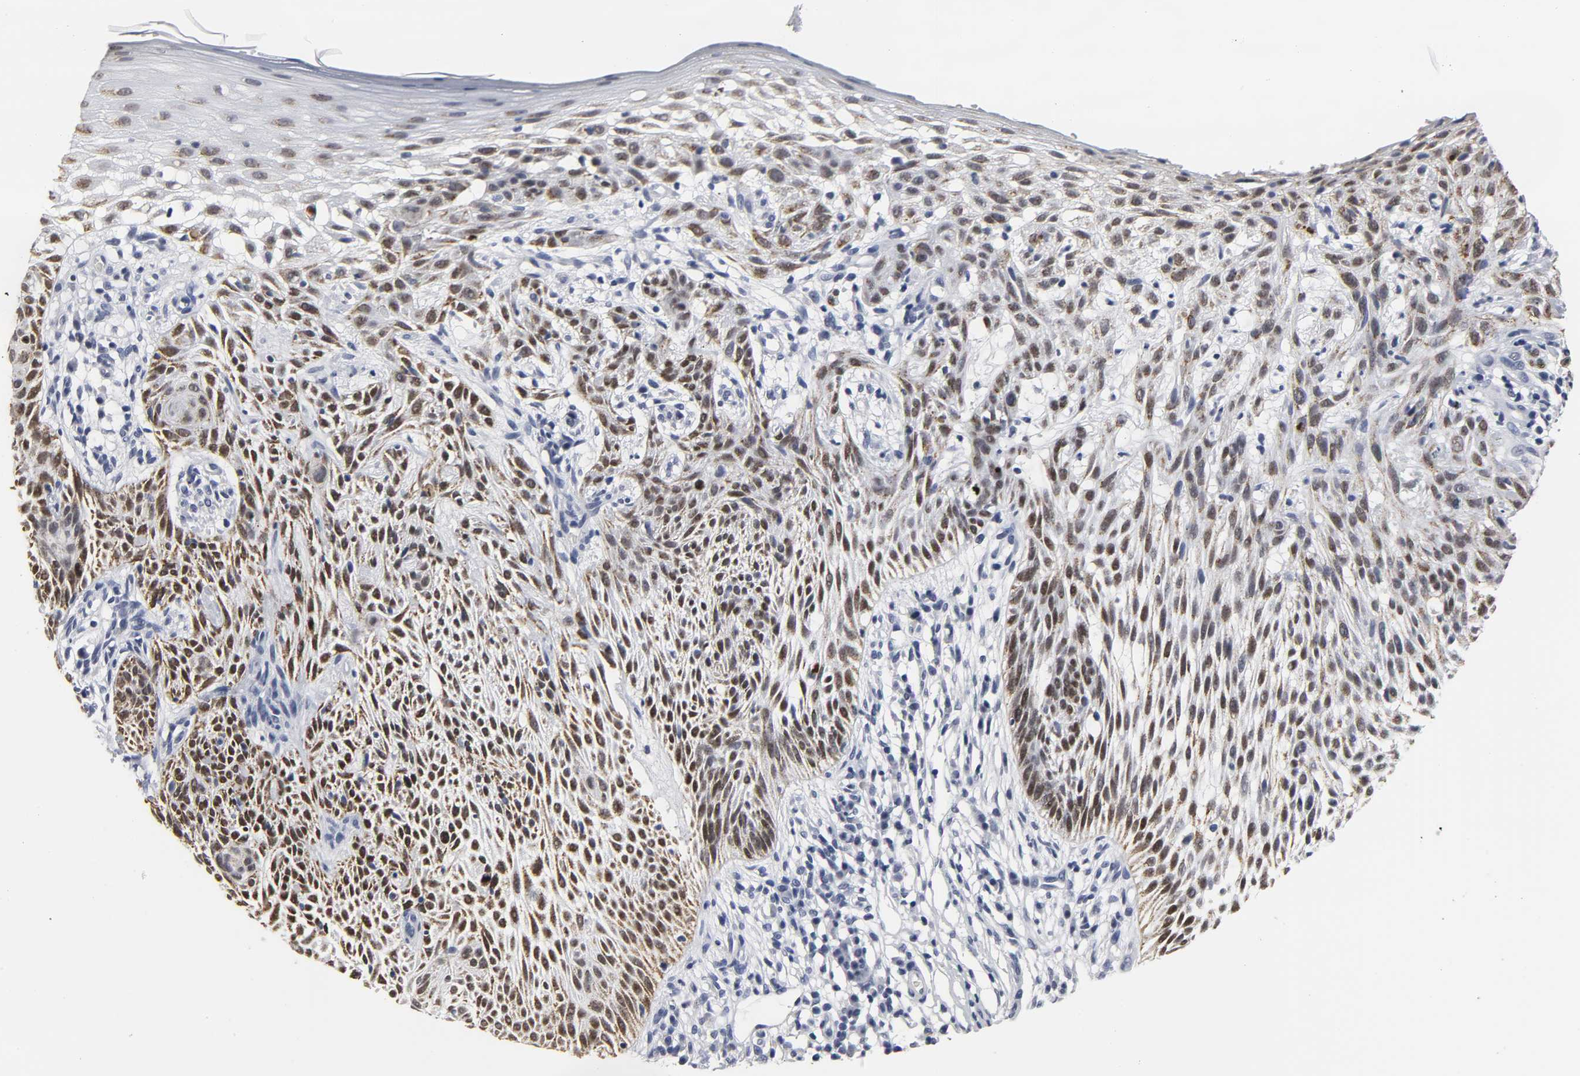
{"staining": {"intensity": "strong", "quantity": ">75%", "location": "nuclear"}, "tissue": "skin cancer", "cell_type": "Tumor cells", "image_type": "cancer", "snomed": [{"axis": "morphology", "description": "Normal tissue, NOS"}, {"axis": "morphology", "description": "Basal cell carcinoma"}, {"axis": "topography", "description": "Skin"}], "caption": "Immunohistochemistry (IHC) image of neoplastic tissue: human basal cell carcinoma (skin) stained using IHC shows high levels of strong protein expression localized specifically in the nuclear of tumor cells, appearing as a nuclear brown color.", "gene": "GRHL2", "patient": {"sex": "female", "age": 69}}